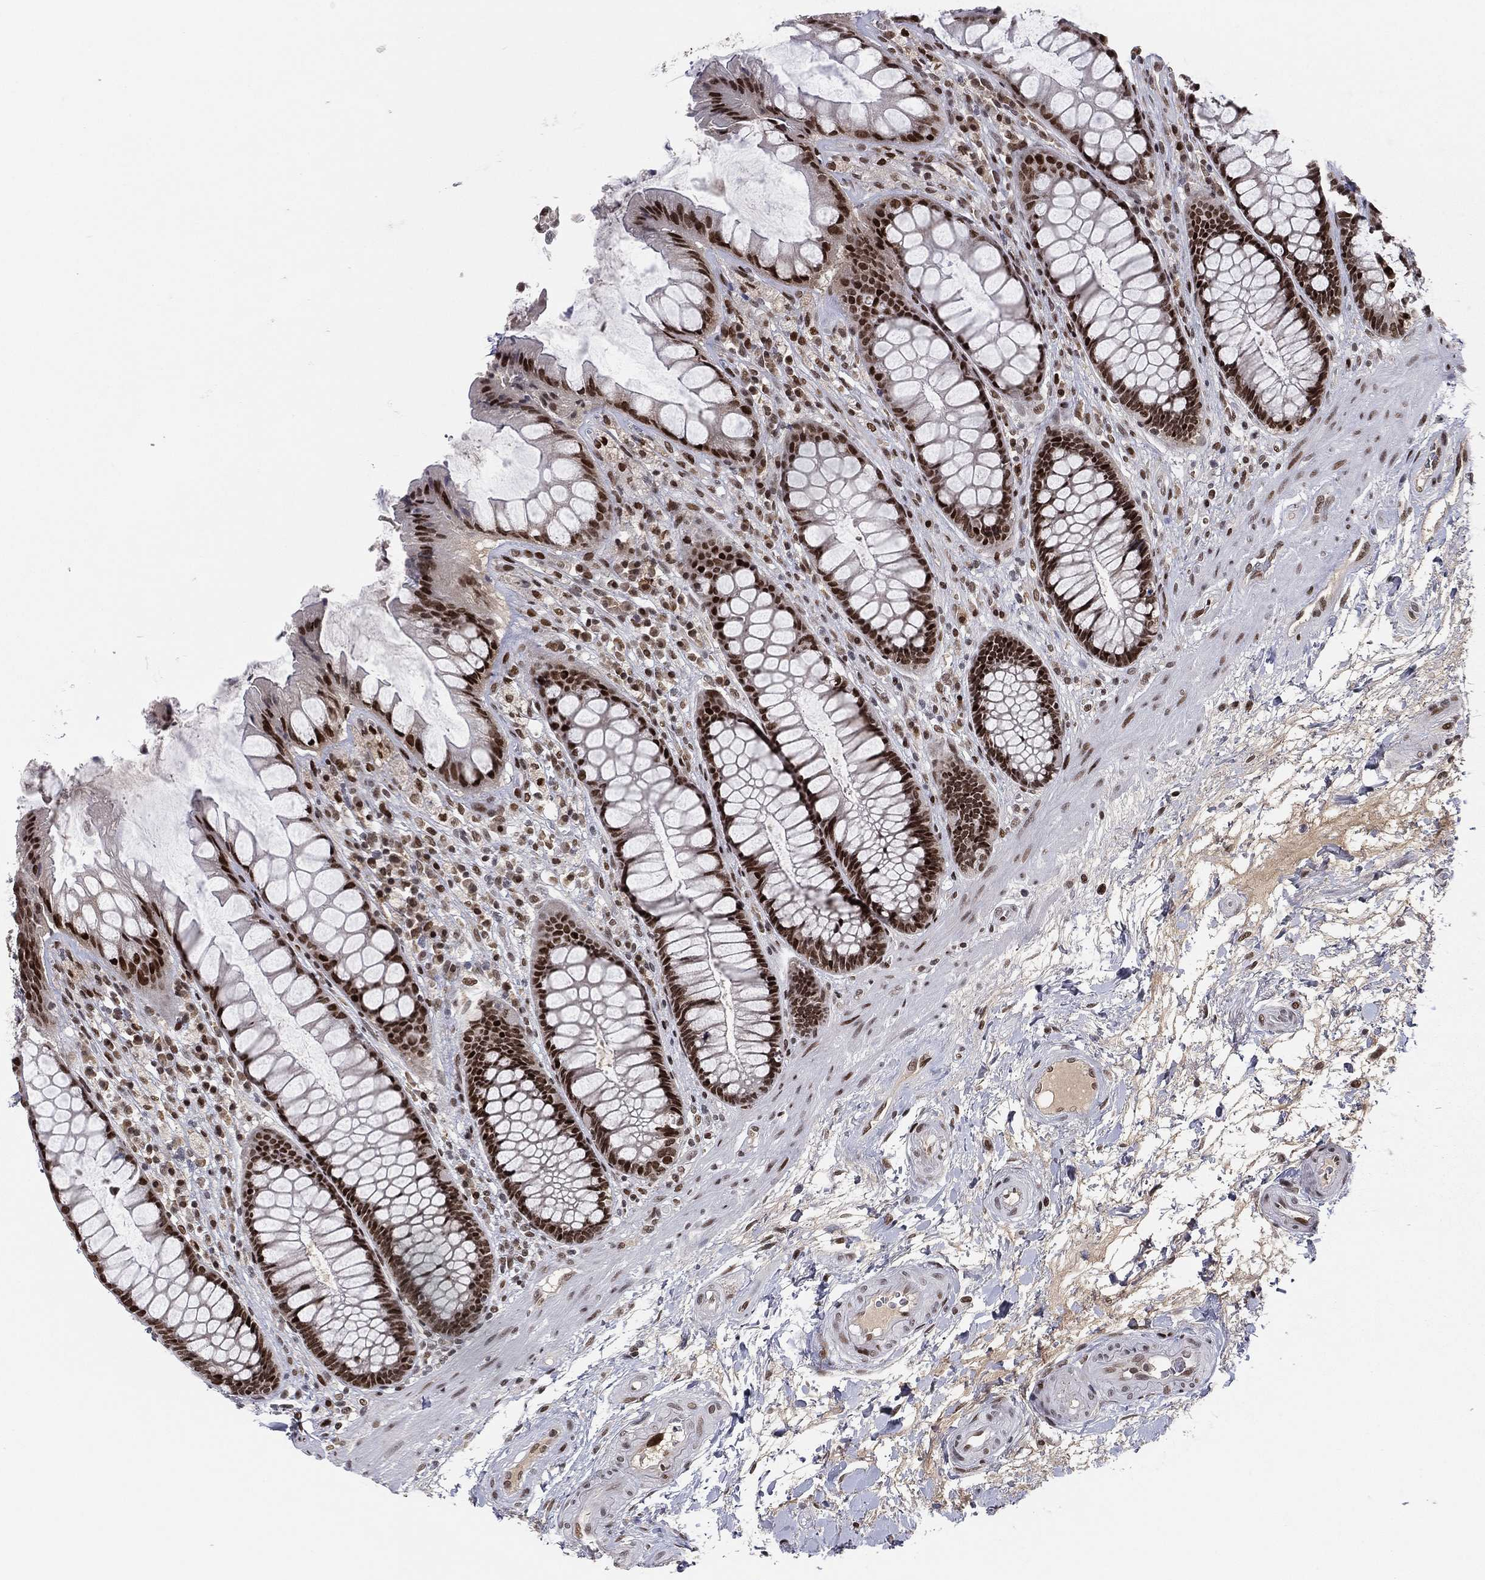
{"staining": {"intensity": "strong", "quantity": ">75%", "location": "nuclear"}, "tissue": "rectum", "cell_type": "Glandular cells", "image_type": "normal", "snomed": [{"axis": "morphology", "description": "Normal tissue, NOS"}, {"axis": "topography", "description": "Rectum"}], "caption": "Protein expression by immunohistochemistry demonstrates strong nuclear staining in approximately >75% of glandular cells in unremarkable rectum.", "gene": "RTF1", "patient": {"sex": "female", "age": 58}}